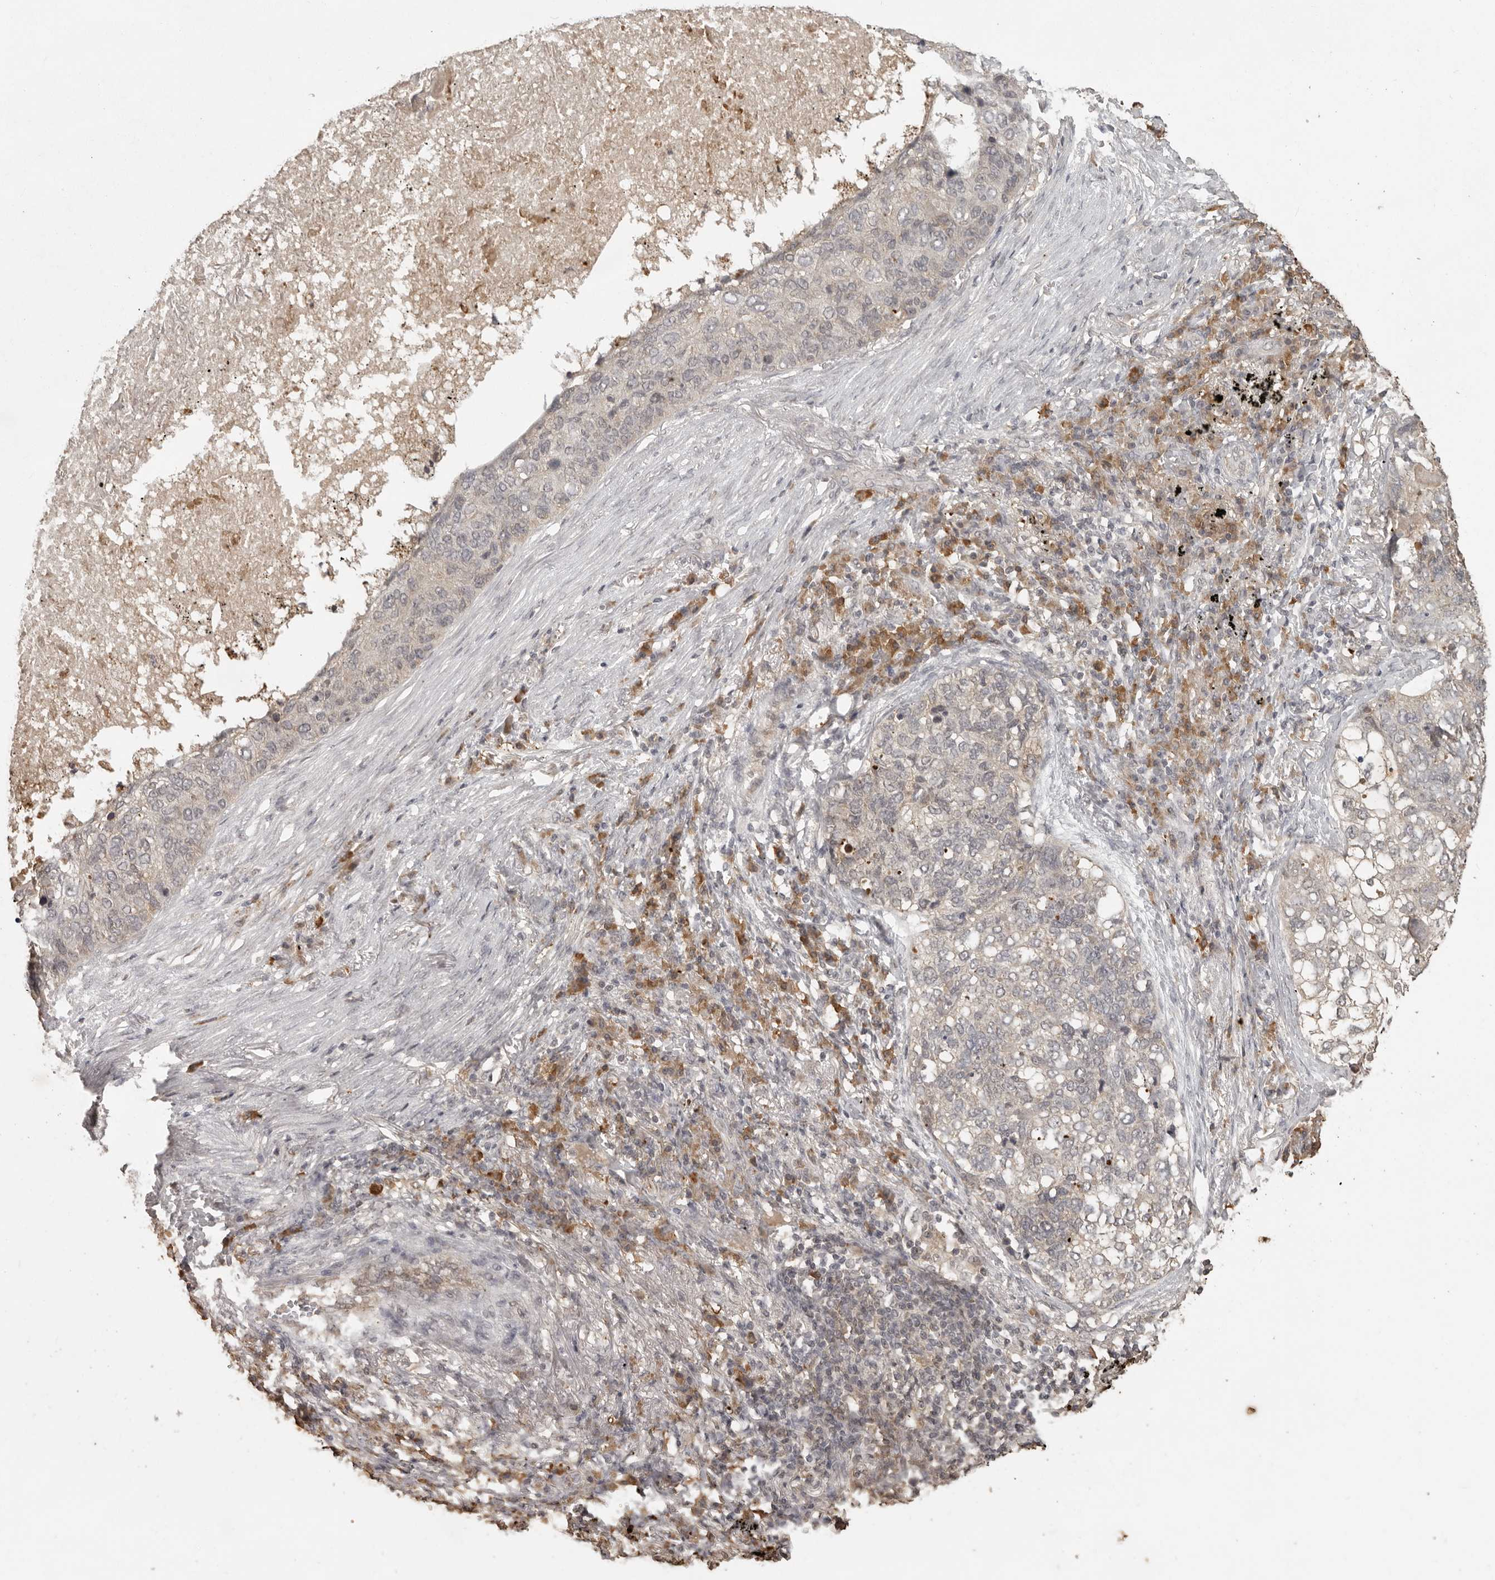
{"staining": {"intensity": "negative", "quantity": "none", "location": "none"}, "tissue": "lung cancer", "cell_type": "Tumor cells", "image_type": "cancer", "snomed": [{"axis": "morphology", "description": "Squamous cell carcinoma, NOS"}, {"axis": "topography", "description": "Lung"}], "caption": "The immunohistochemistry micrograph has no significant expression in tumor cells of lung cancer (squamous cell carcinoma) tissue.", "gene": "CTF1", "patient": {"sex": "female", "age": 63}}